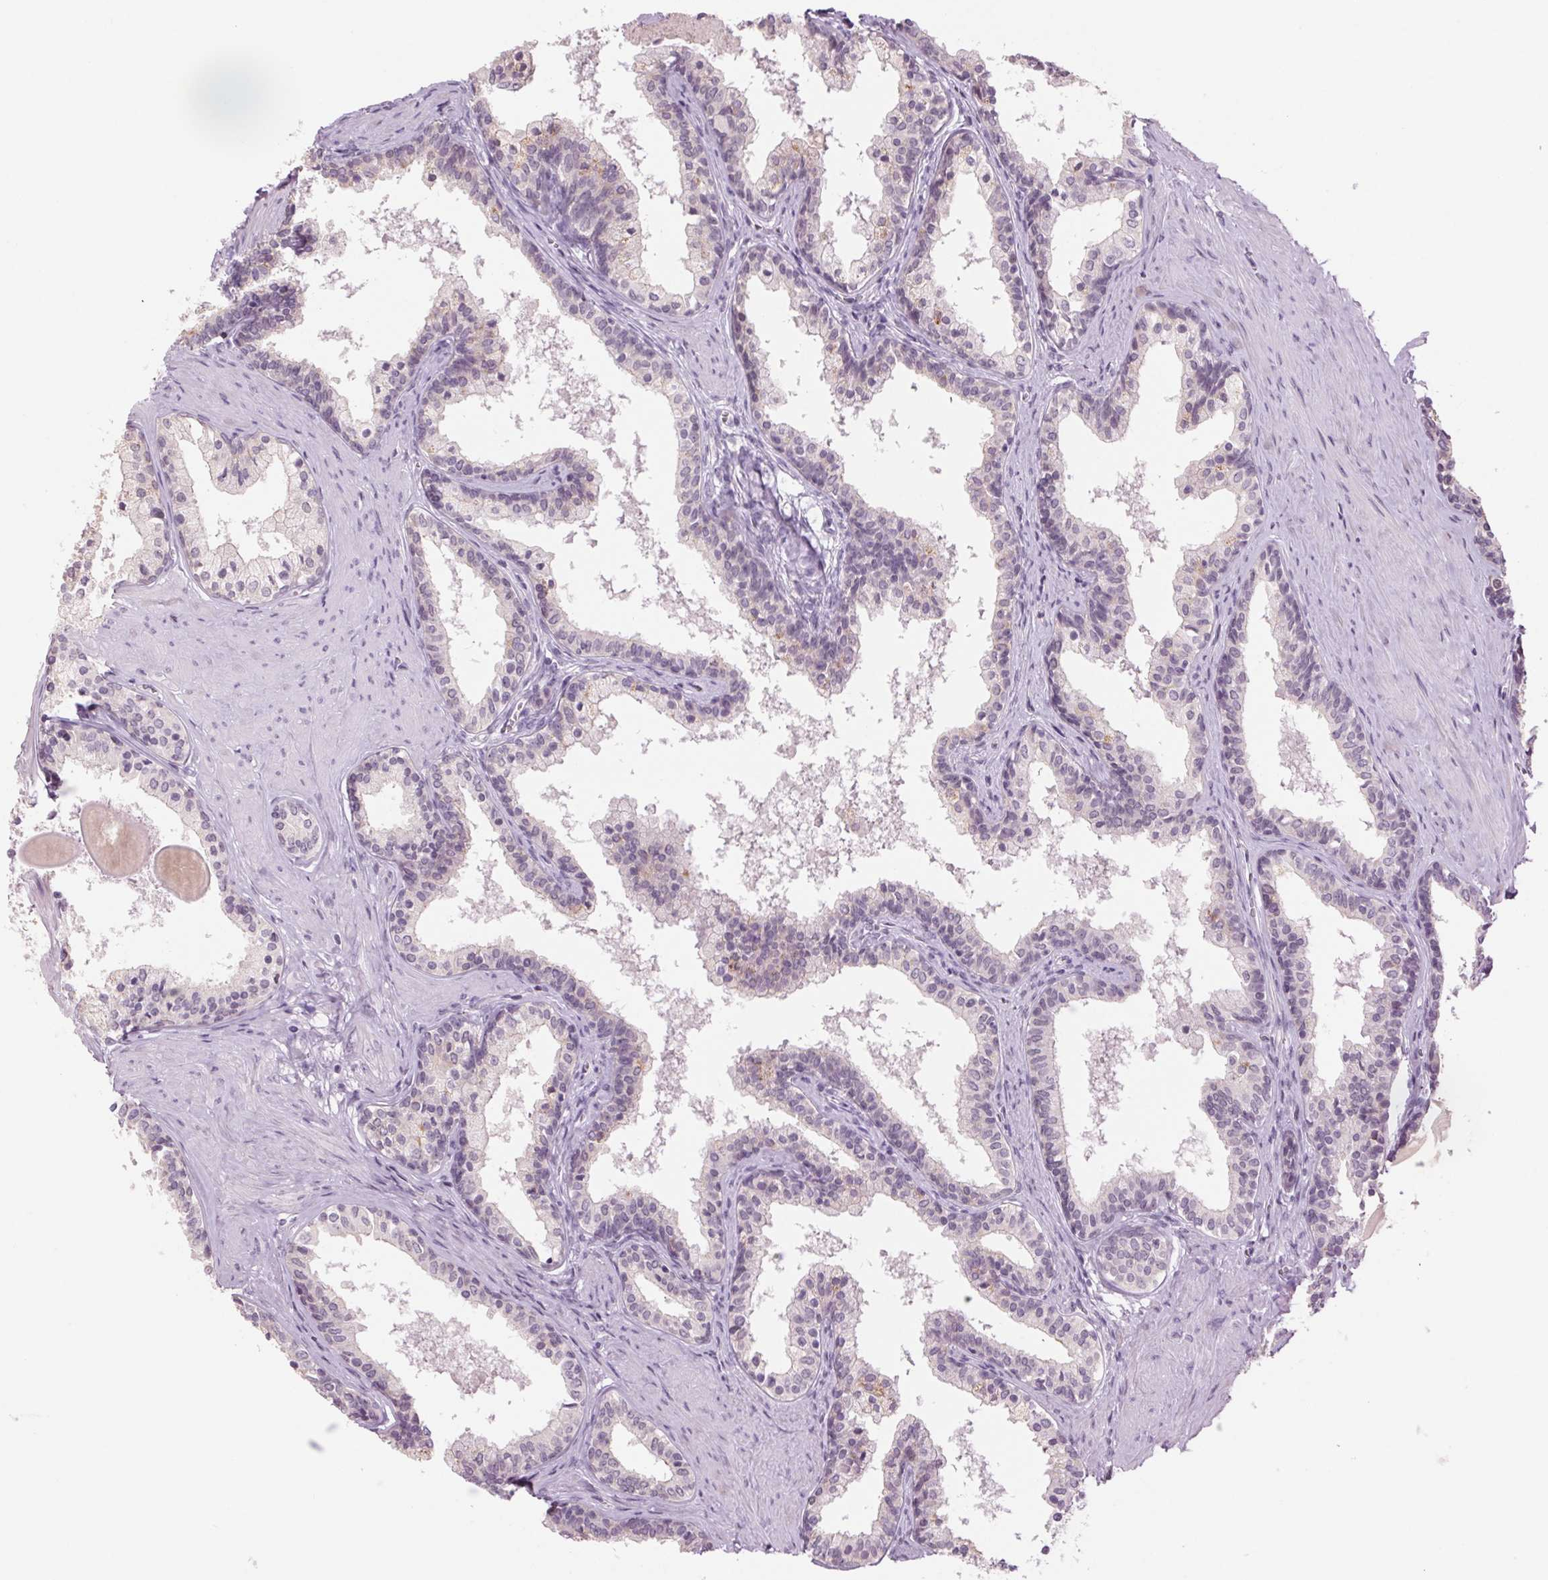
{"staining": {"intensity": "weak", "quantity": "25%-75%", "location": "cytoplasmic/membranous"}, "tissue": "prostate", "cell_type": "Glandular cells", "image_type": "normal", "snomed": [{"axis": "morphology", "description": "Normal tissue, NOS"}, {"axis": "topography", "description": "Prostate"}], "caption": "Immunohistochemistry micrograph of unremarkable human prostate stained for a protein (brown), which exhibits low levels of weak cytoplasmic/membranous expression in about 25%-75% of glandular cells.", "gene": "MPO", "patient": {"sex": "male", "age": 61}}